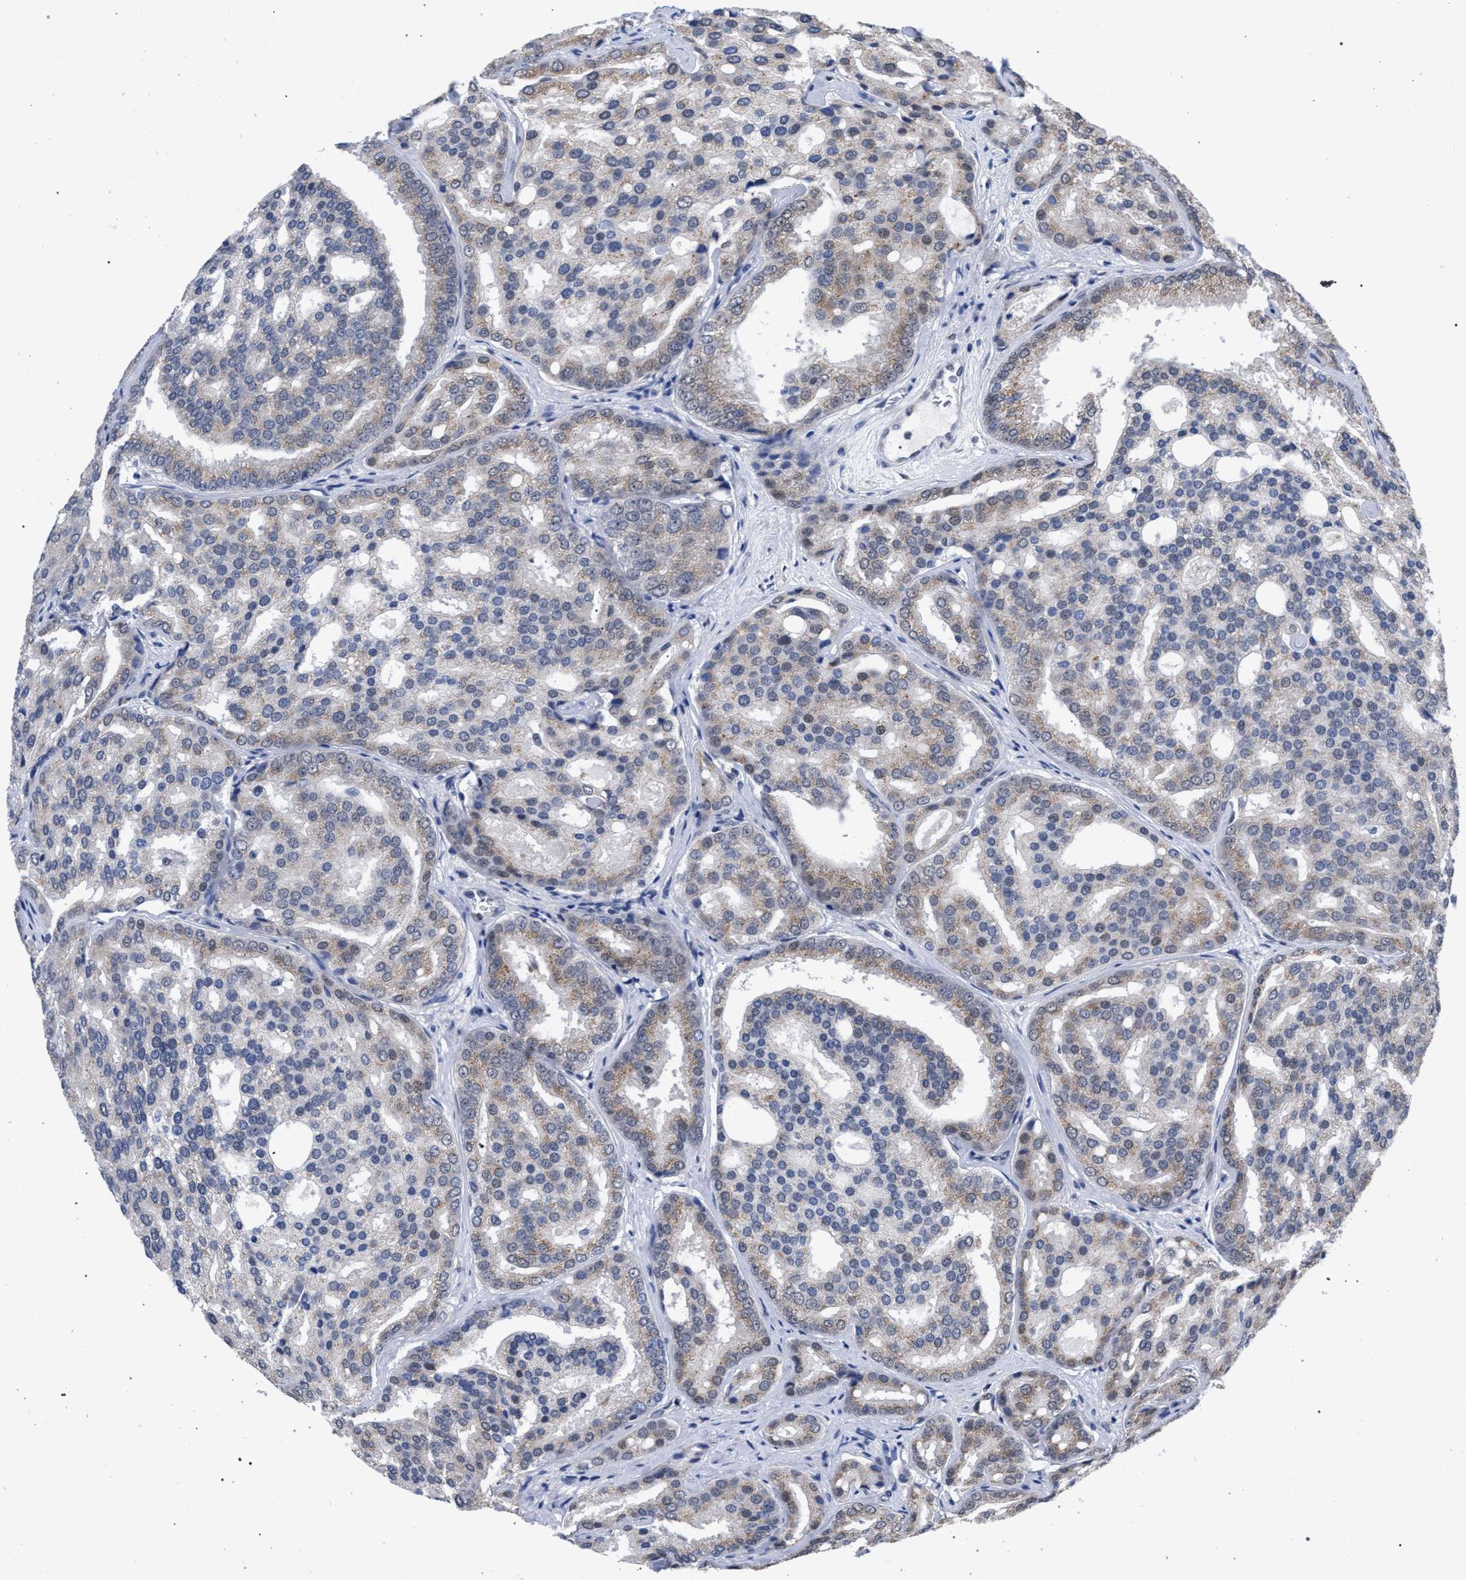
{"staining": {"intensity": "moderate", "quantity": "25%-75%", "location": "cytoplasmic/membranous"}, "tissue": "prostate cancer", "cell_type": "Tumor cells", "image_type": "cancer", "snomed": [{"axis": "morphology", "description": "Adenocarcinoma, High grade"}, {"axis": "topography", "description": "Prostate"}], "caption": "Immunohistochemical staining of prostate adenocarcinoma (high-grade) displays medium levels of moderate cytoplasmic/membranous staining in approximately 25%-75% of tumor cells. The protein is shown in brown color, while the nuclei are stained blue.", "gene": "GOLGA2", "patient": {"sex": "male", "age": 64}}